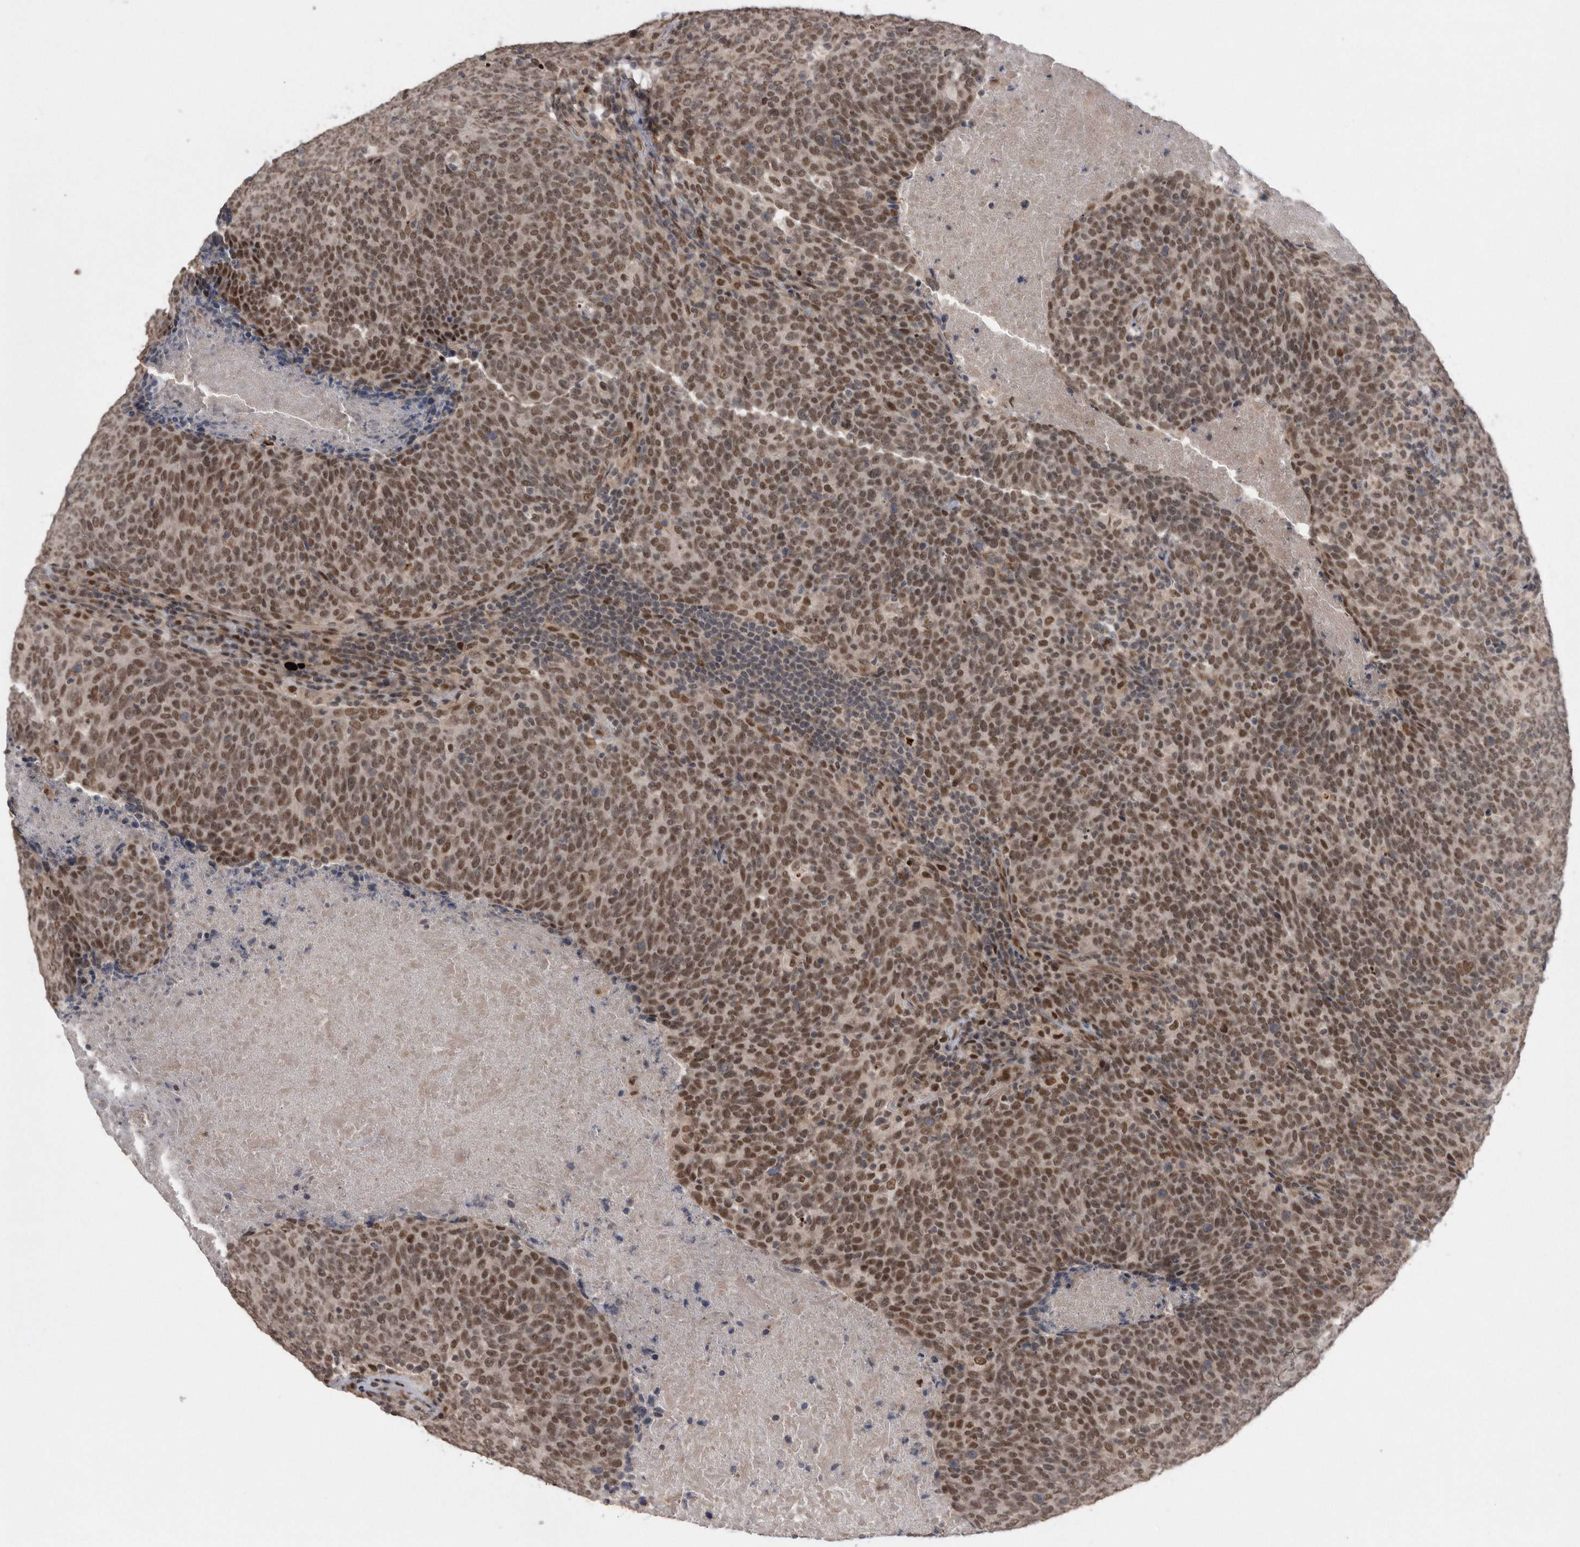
{"staining": {"intensity": "moderate", "quantity": ">75%", "location": "nuclear"}, "tissue": "head and neck cancer", "cell_type": "Tumor cells", "image_type": "cancer", "snomed": [{"axis": "morphology", "description": "Squamous cell carcinoma, NOS"}, {"axis": "morphology", "description": "Squamous cell carcinoma, metastatic, NOS"}, {"axis": "topography", "description": "Lymph node"}, {"axis": "topography", "description": "Head-Neck"}], "caption": "Protein staining shows moderate nuclear positivity in about >75% of tumor cells in metastatic squamous cell carcinoma (head and neck). The staining is performed using DAB brown chromogen to label protein expression. The nuclei are counter-stained blue using hematoxylin.", "gene": "TDRD3", "patient": {"sex": "male", "age": 62}}